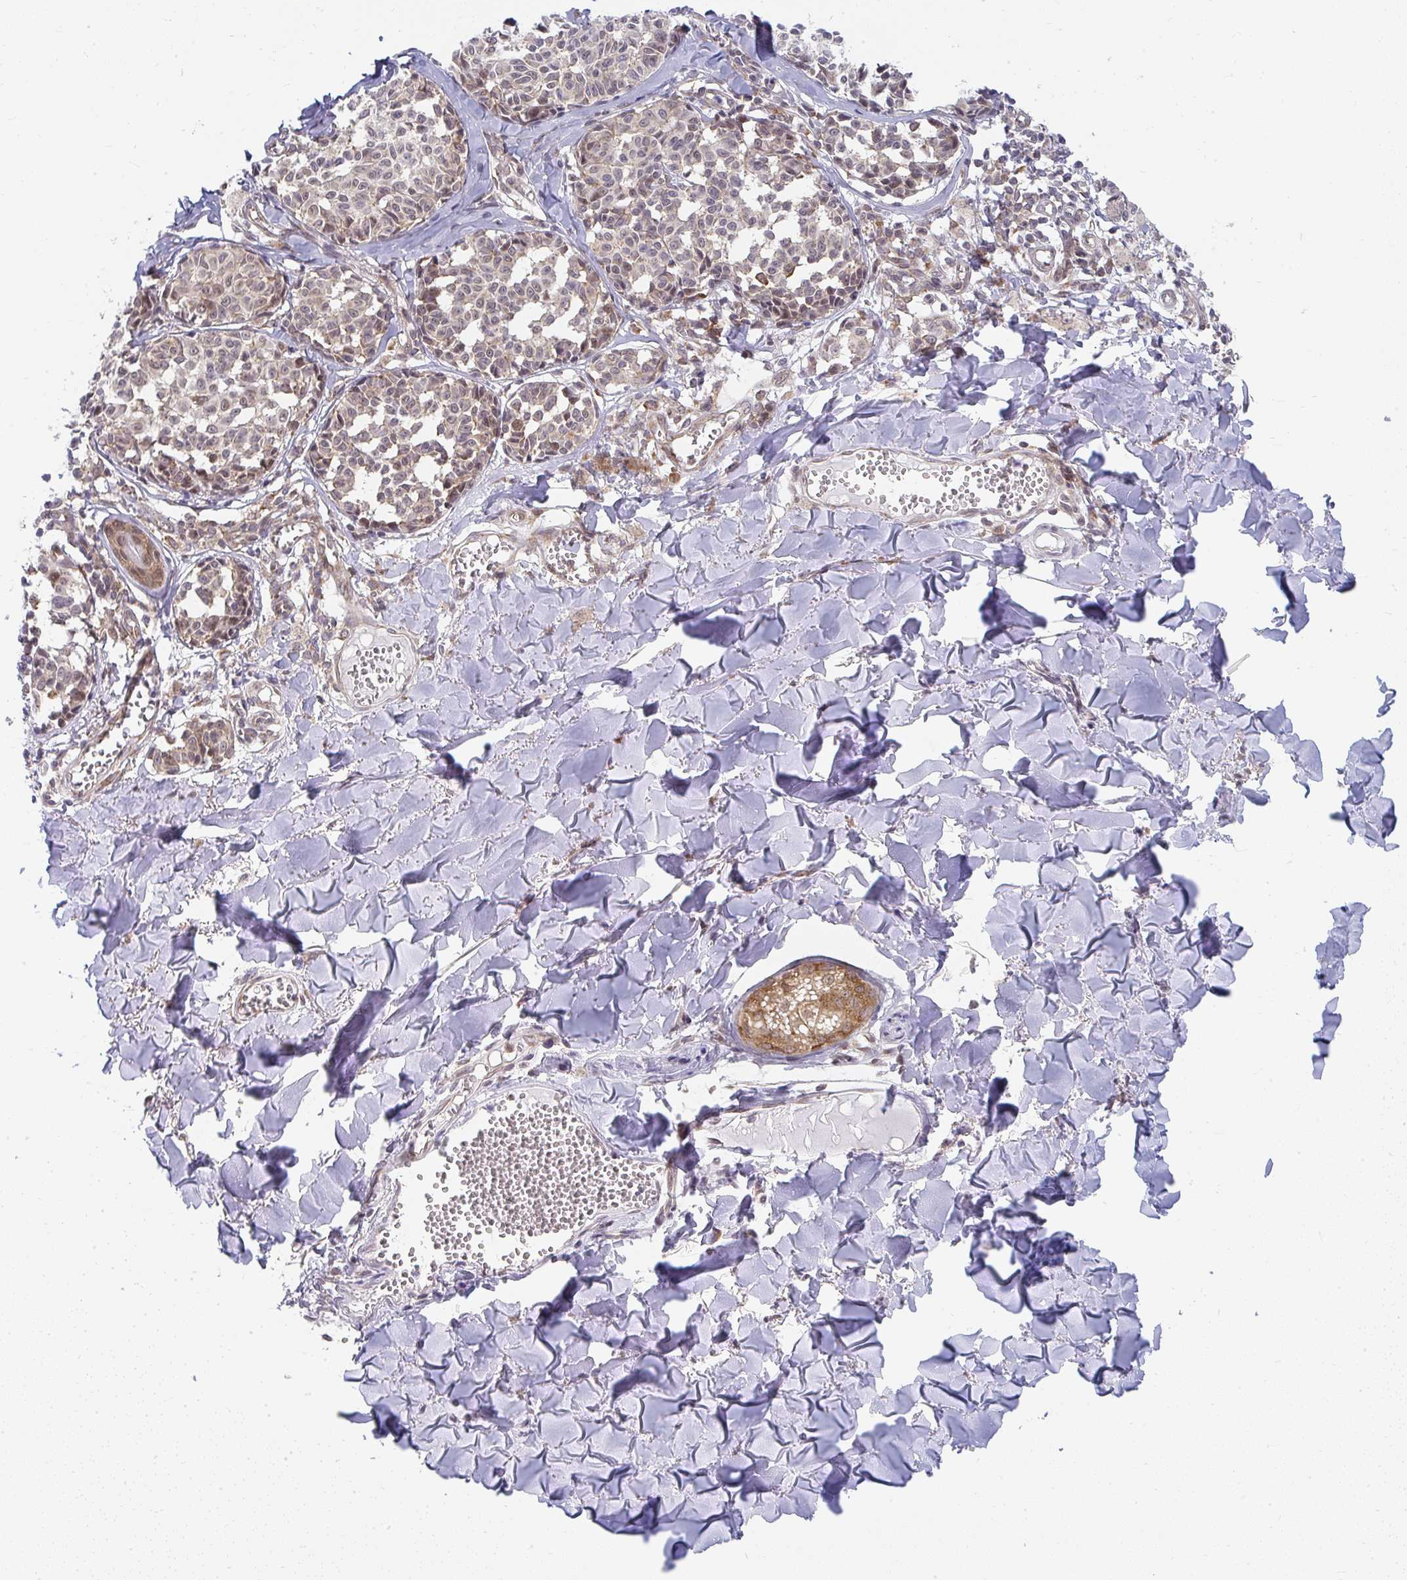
{"staining": {"intensity": "weak", "quantity": "25%-75%", "location": "nuclear"}, "tissue": "melanoma", "cell_type": "Tumor cells", "image_type": "cancer", "snomed": [{"axis": "morphology", "description": "Malignant melanoma, NOS"}, {"axis": "topography", "description": "Skin"}], "caption": "Melanoma was stained to show a protein in brown. There is low levels of weak nuclear expression in about 25%-75% of tumor cells.", "gene": "SYNCRIP", "patient": {"sex": "female", "age": 43}}